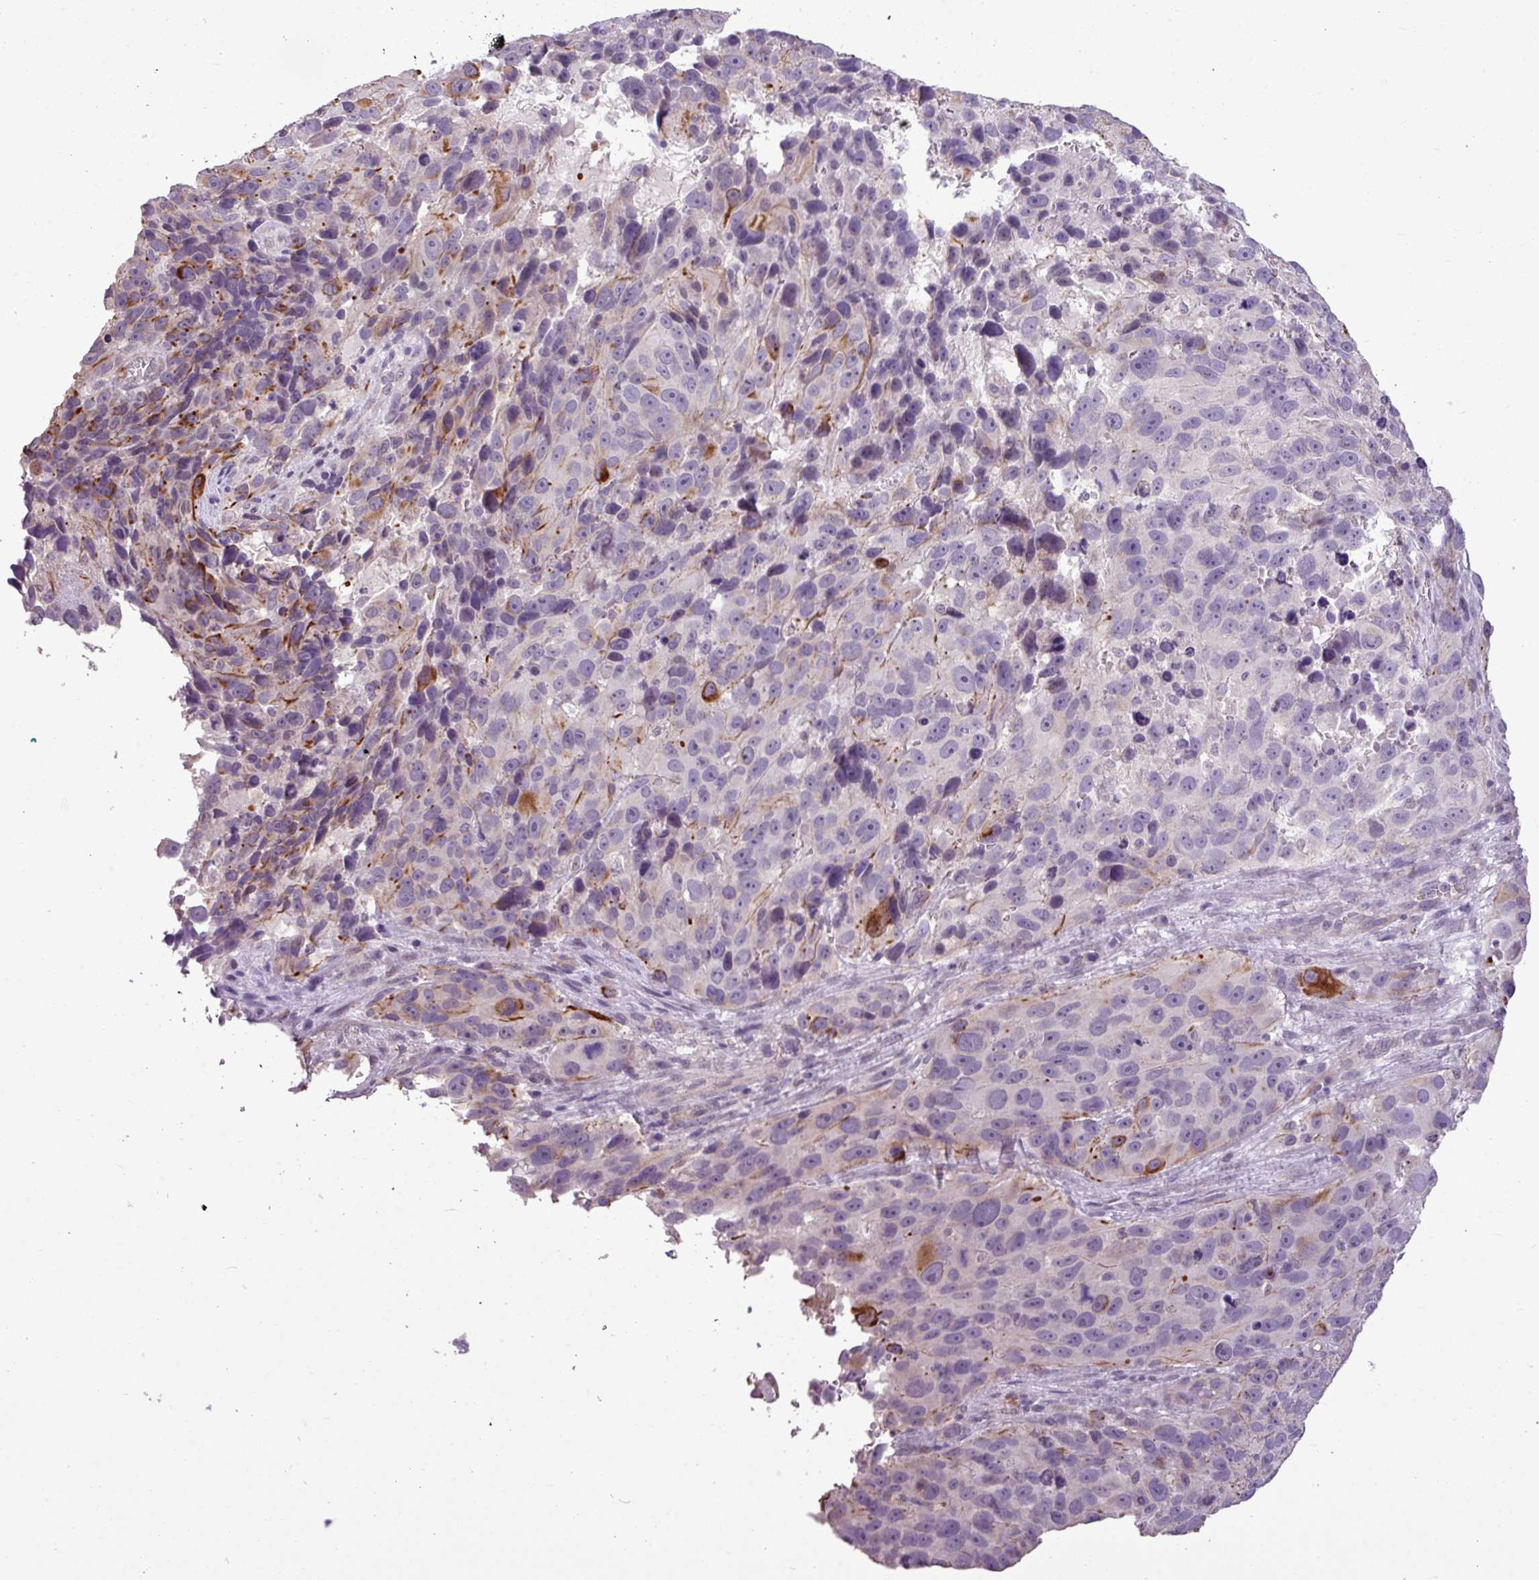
{"staining": {"intensity": "strong", "quantity": "<25%", "location": "cytoplasmic/membranous"}, "tissue": "melanoma", "cell_type": "Tumor cells", "image_type": "cancer", "snomed": [{"axis": "morphology", "description": "Malignant melanoma, NOS"}, {"axis": "topography", "description": "Skin"}], "caption": "A high-resolution histopathology image shows IHC staining of melanoma, which shows strong cytoplasmic/membranous staining in approximately <25% of tumor cells.", "gene": "ALDH2", "patient": {"sex": "male", "age": 84}}